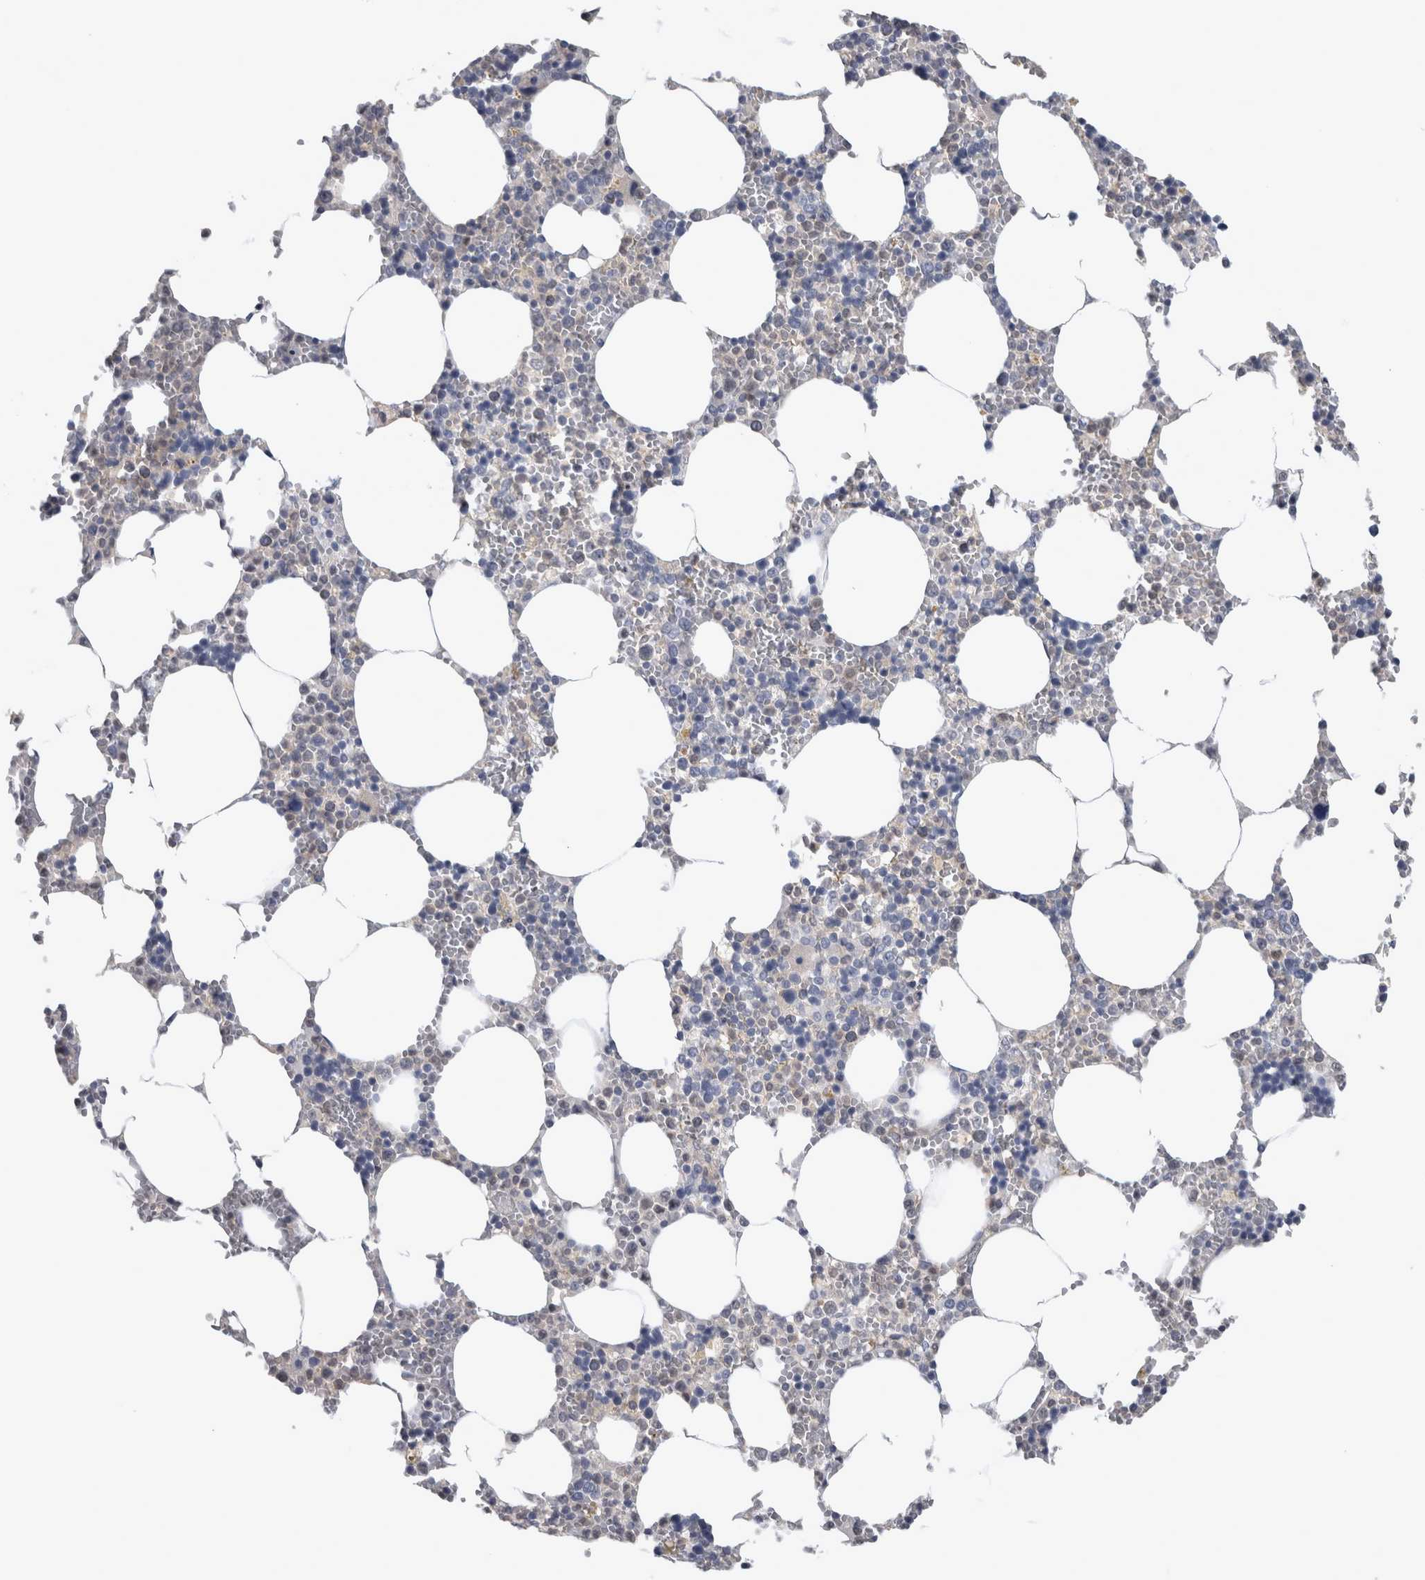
{"staining": {"intensity": "negative", "quantity": "none", "location": "none"}, "tissue": "bone marrow", "cell_type": "Hematopoietic cells", "image_type": "normal", "snomed": [{"axis": "morphology", "description": "Normal tissue, NOS"}, {"axis": "topography", "description": "Bone marrow"}], "caption": "The histopathology image exhibits no staining of hematopoietic cells in benign bone marrow. Brightfield microscopy of immunohistochemistry (IHC) stained with DAB (3,3'-diaminobenzidine) (brown) and hematoxylin (blue), captured at high magnification.", "gene": "NAPRT", "patient": {"sex": "male", "age": 70}}